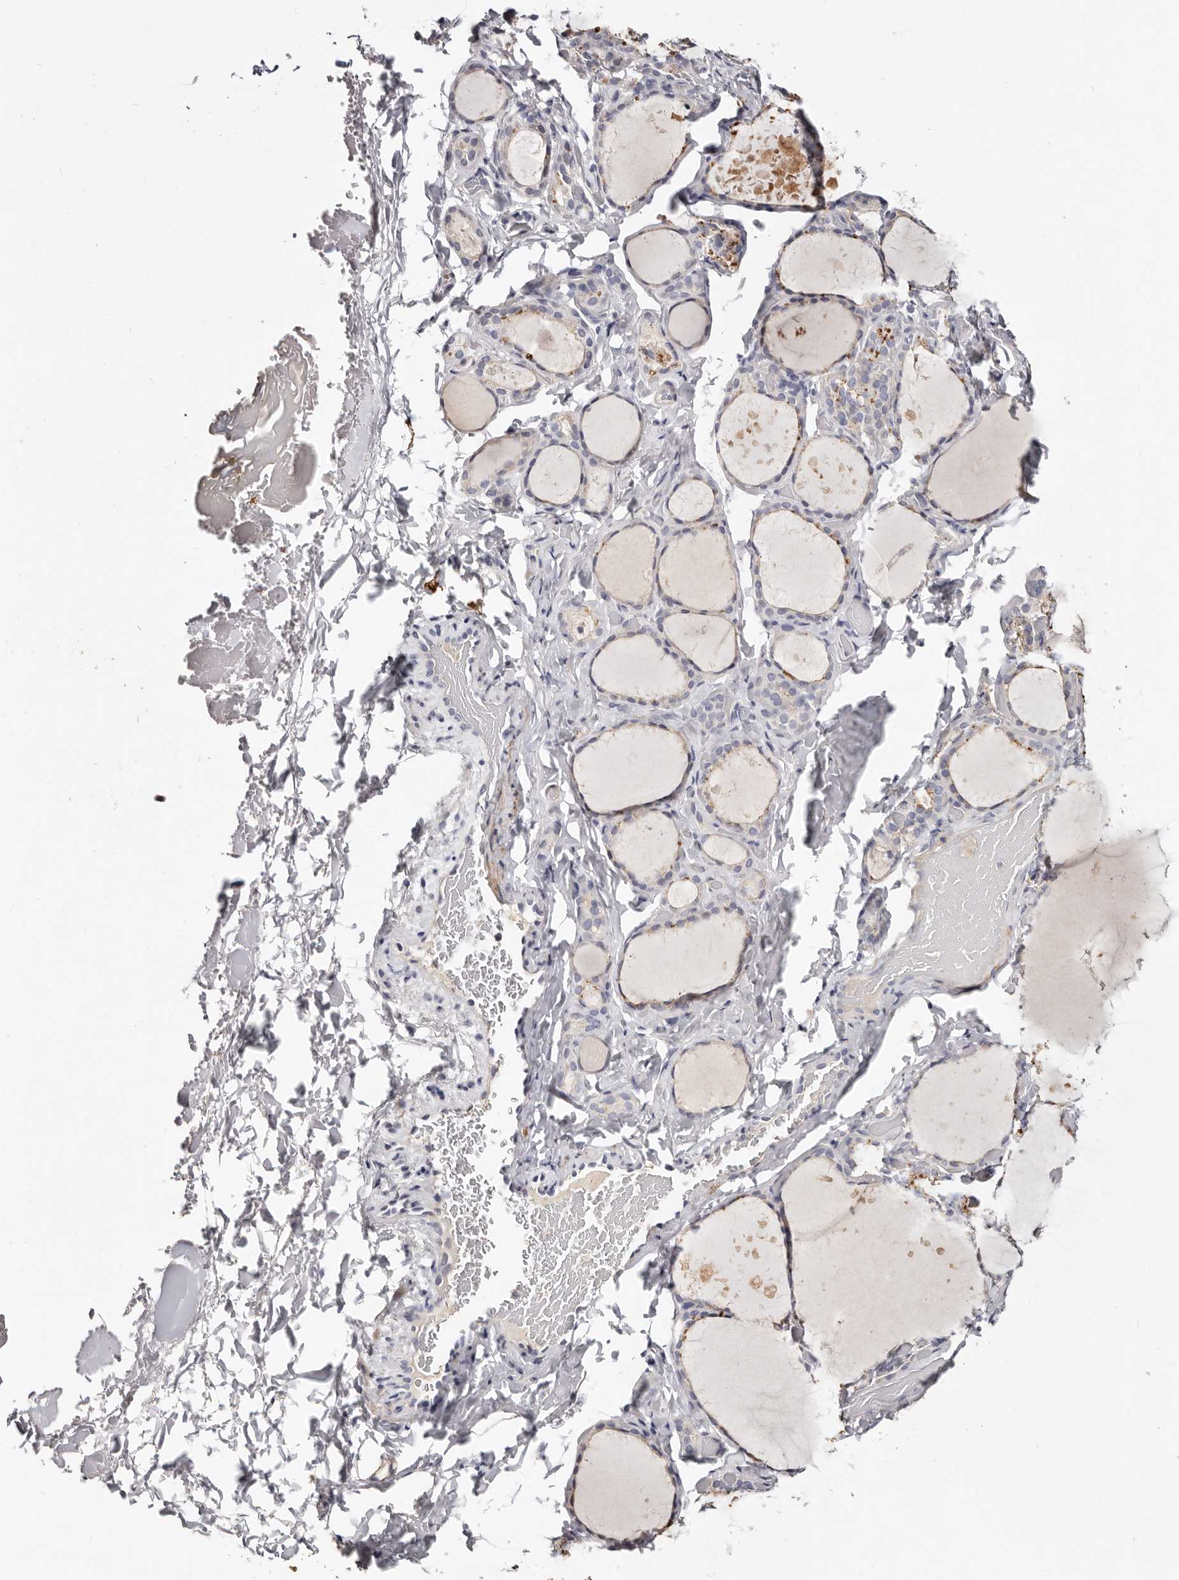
{"staining": {"intensity": "moderate", "quantity": "<25%", "location": "cytoplasmic/membranous"}, "tissue": "thyroid gland", "cell_type": "Glandular cells", "image_type": "normal", "snomed": [{"axis": "morphology", "description": "Normal tissue, NOS"}, {"axis": "topography", "description": "Thyroid gland"}], "caption": "Moderate cytoplasmic/membranous expression for a protein is seen in approximately <25% of glandular cells of unremarkable thyroid gland using immunohistochemistry (IHC).", "gene": "MRPS33", "patient": {"sex": "female", "age": 44}}